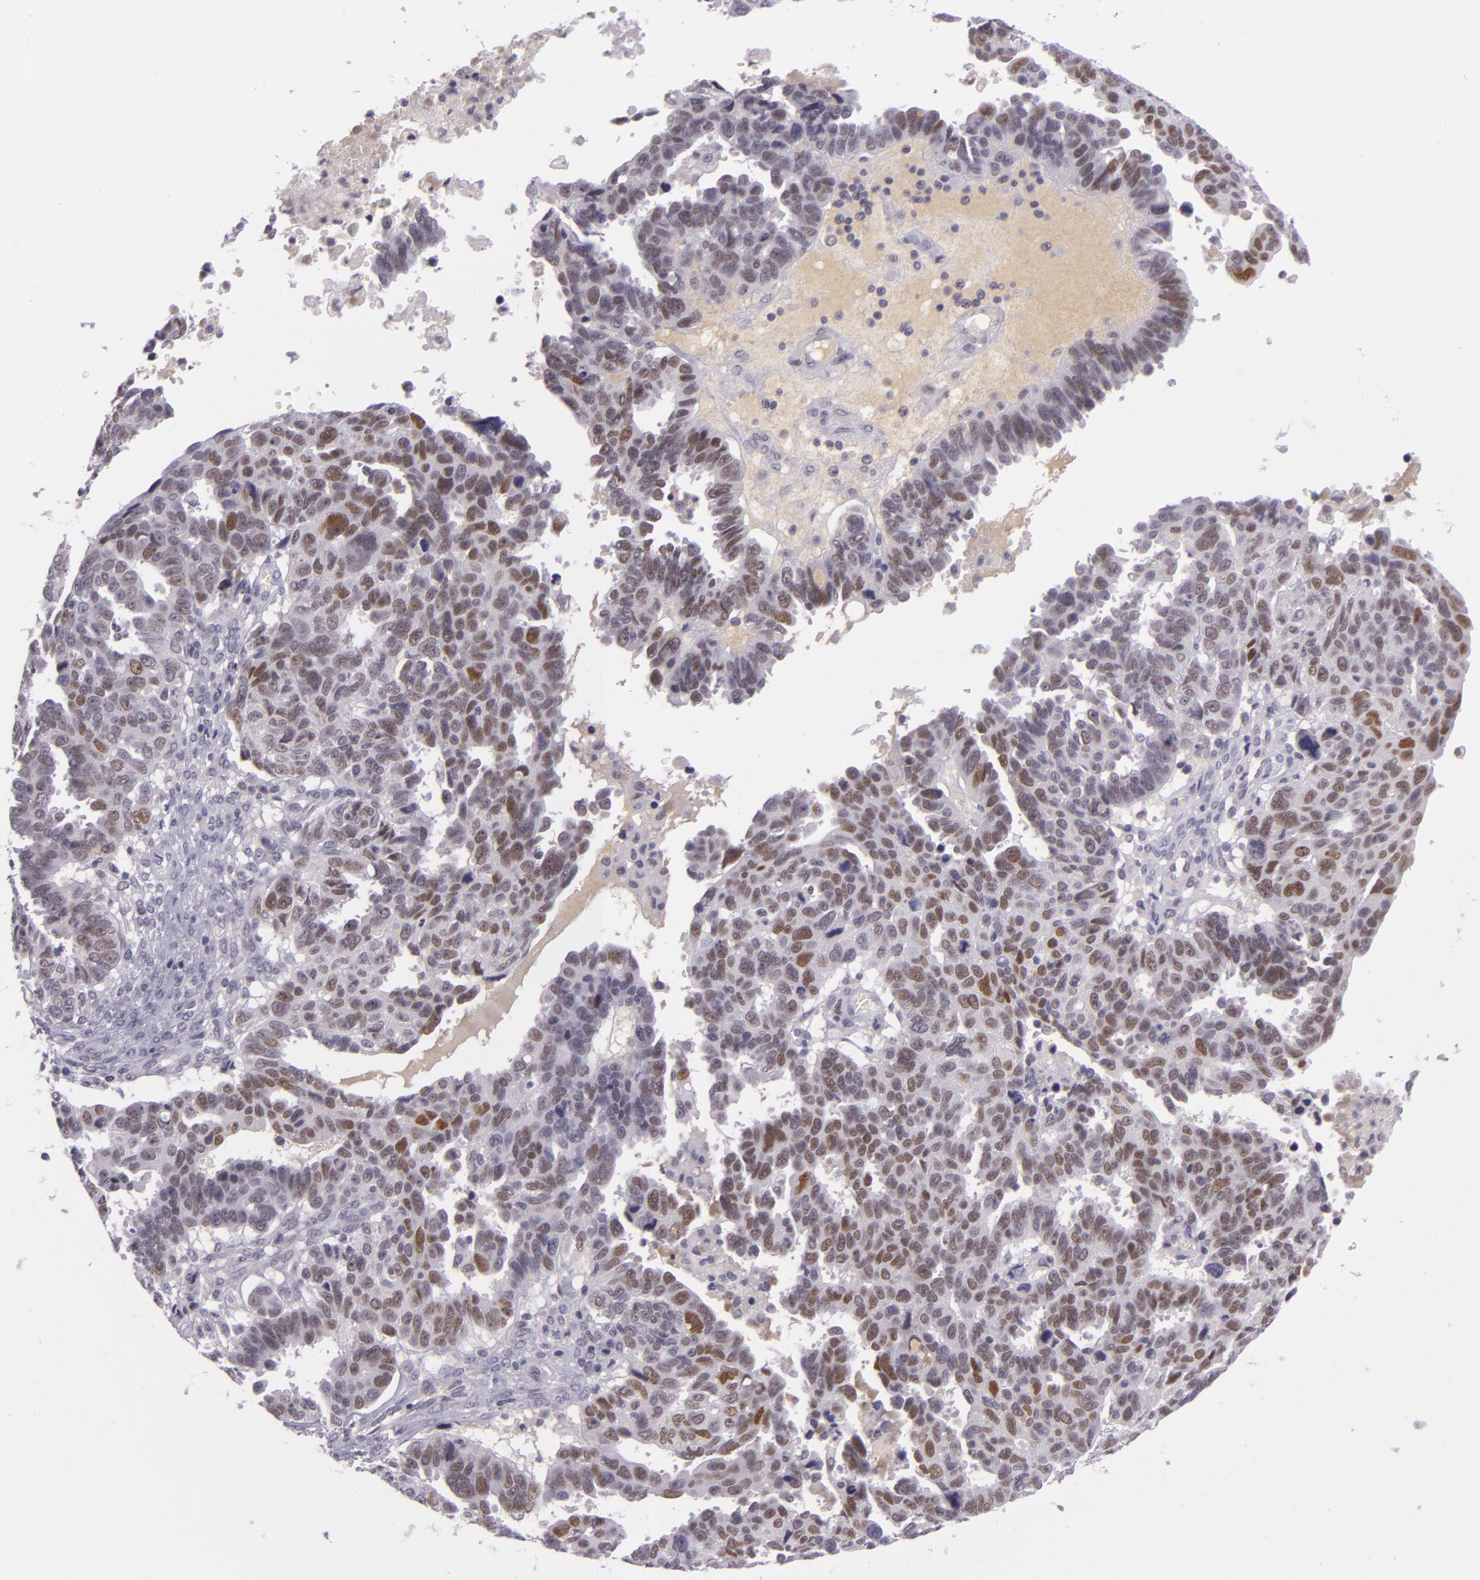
{"staining": {"intensity": "moderate", "quantity": "25%-75%", "location": "nuclear"}, "tissue": "ovarian cancer", "cell_type": "Tumor cells", "image_type": "cancer", "snomed": [{"axis": "morphology", "description": "Carcinoma, endometroid"}, {"axis": "morphology", "description": "Cystadenocarcinoma, serous, NOS"}, {"axis": "topography", "description": "Ovary"}], "caption": "Immunohistochemistry image of neoplastic tissue: ovarian cancer (serous cystadenocarcinoma) stained using immunohistochemistry (IHC) reveals medium levels of moderate protein expression localized specifically in the nuclear of tumor cells, appearing as a nuclear brown color.", "gene": "CHEK2", "patient": {"sex": "female", "age": 45}}